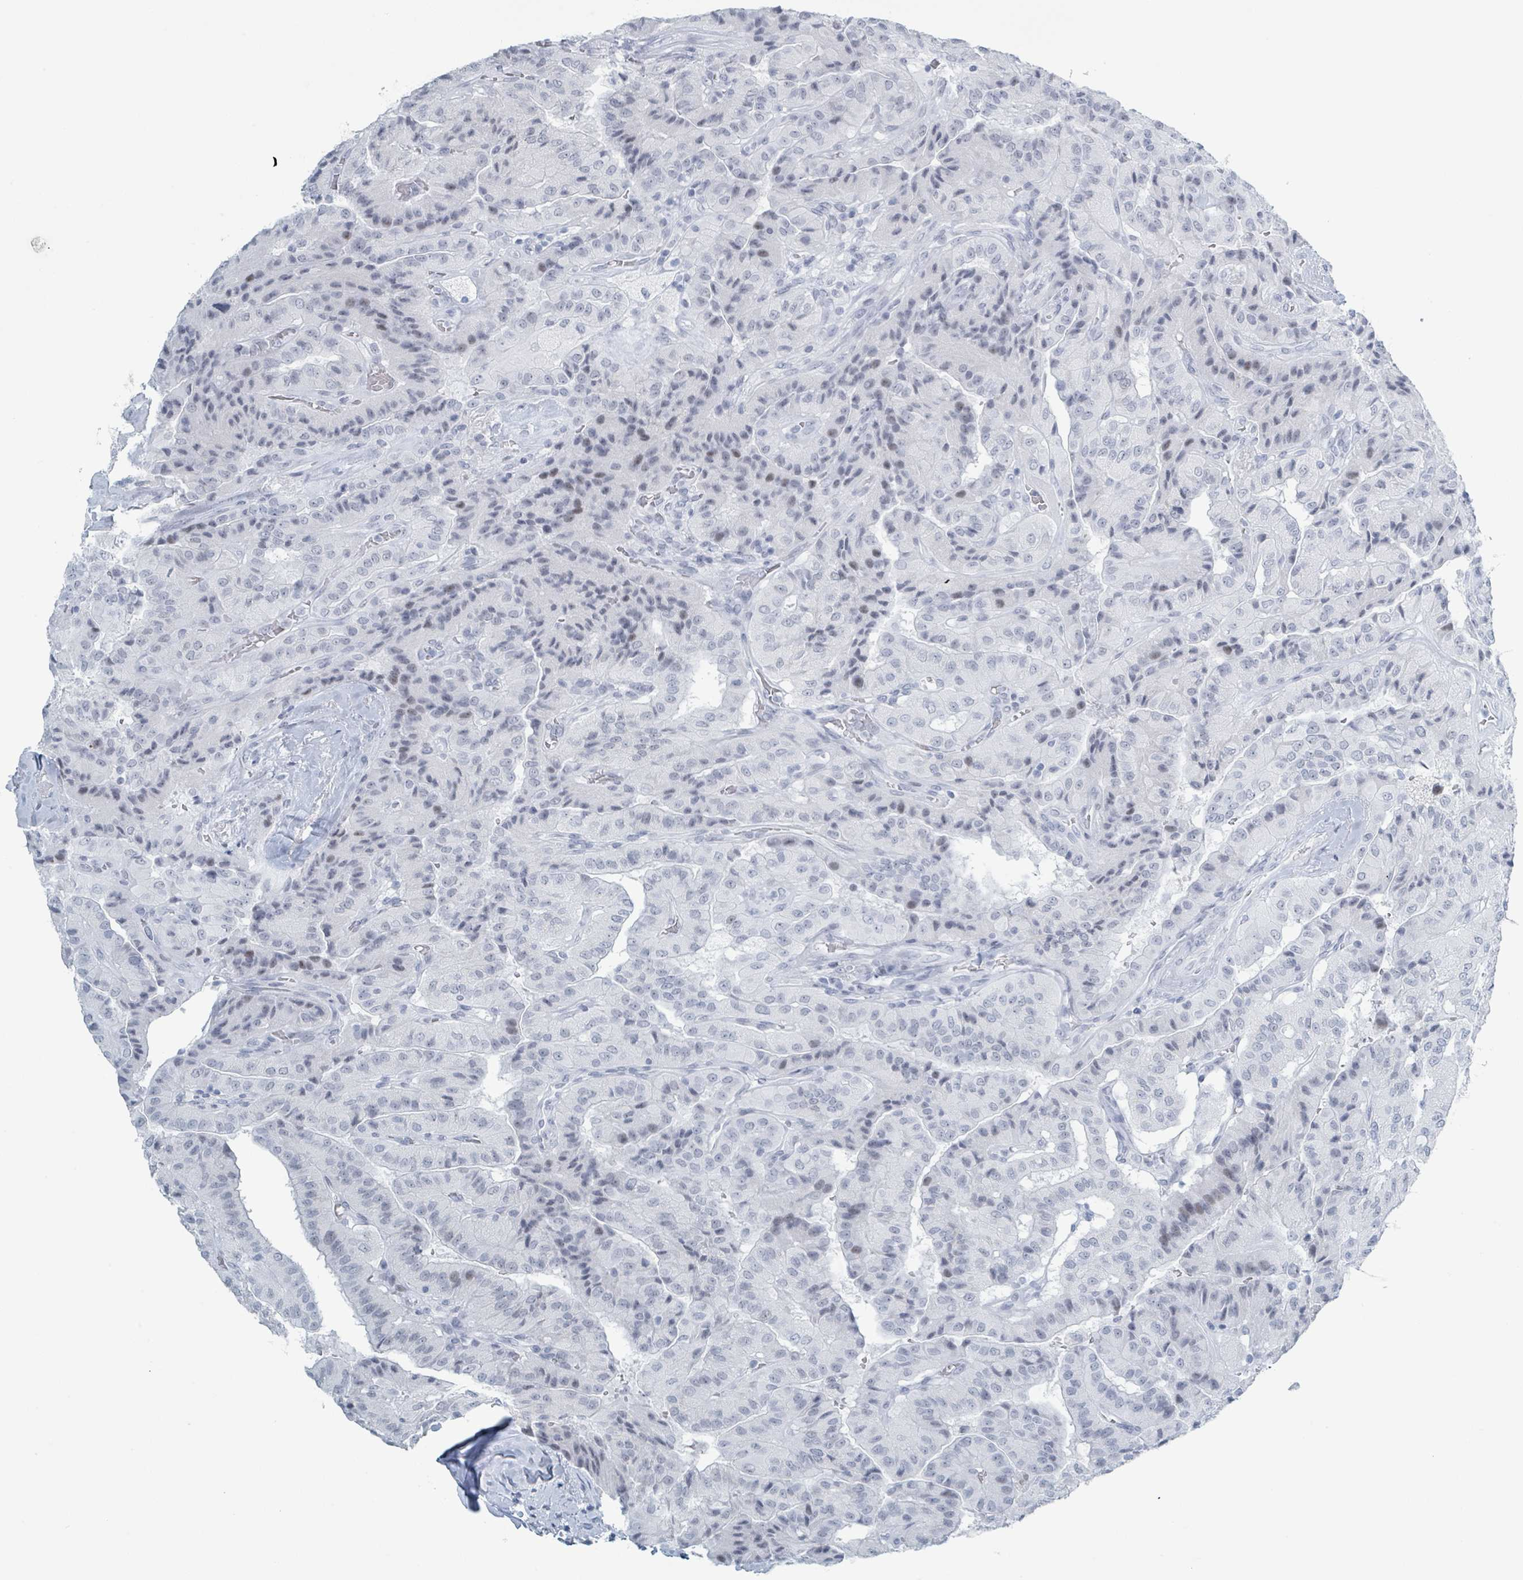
{"staining": {"intensity": "weak", "quantity": "<25%", "location": "nuclear"}, "tissue": "thyroid cancer", "cell_type": "Tumor cells", "image_type": "cancer", "snomed": [{"axis": "morphology", "description": "Normal tissue, NOS"}, {"axis": "morphology", "description": "Papillary adenocarcinoma, NOS"}, {"axis": "topography", "description": "Thyroid gland"}], "caption": "This is a micrograph of immunohistochemistry (IHC) staining of thyroid cancer (papillary adenocarcinoma), which shows no expression in tumor cells.", "gene": "GPR15LG", "patient": {"sex": "female", "age": 59}}